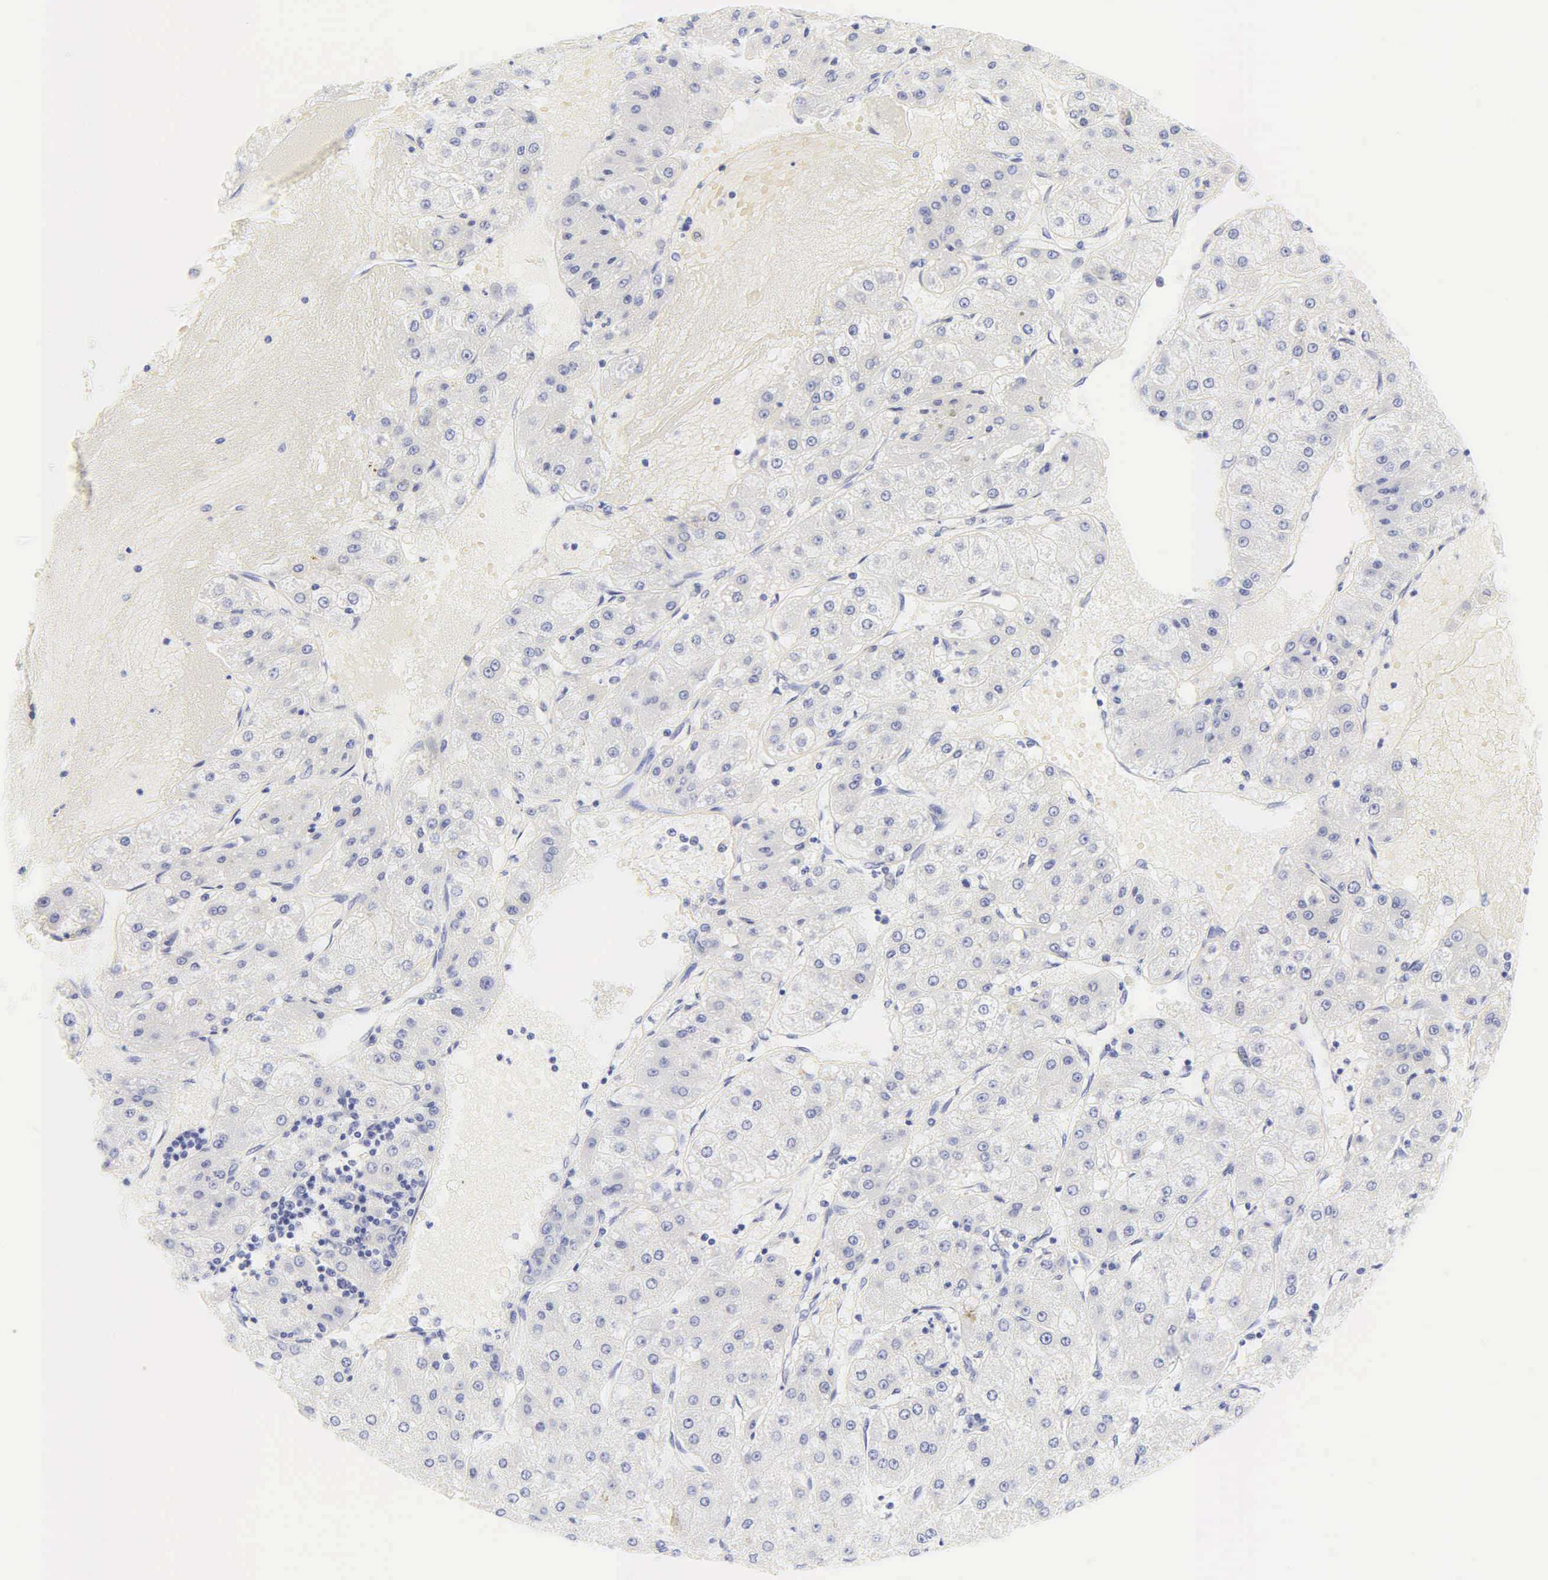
{"staining": {"intensity": "negative", "quantity": "none", "location": "none"}, "tissue": "liver cancer", "cell_type": "Tumor cells", "image_type": "cancer", "snomed": [{"axis": "morphology", "description": "Carcinoma, Hepatocellular, NOS"}, {"axis": "topography", "description": "Liver"}], "caption": "This image is of liver cancer stained with immunohistochemistry (IHC) to label a protein in brown with the nuclei are counter-stained blue. There is no staining in tumor cells.", "gene": "DES", "patient": {"sex": "female", "age": 52}}